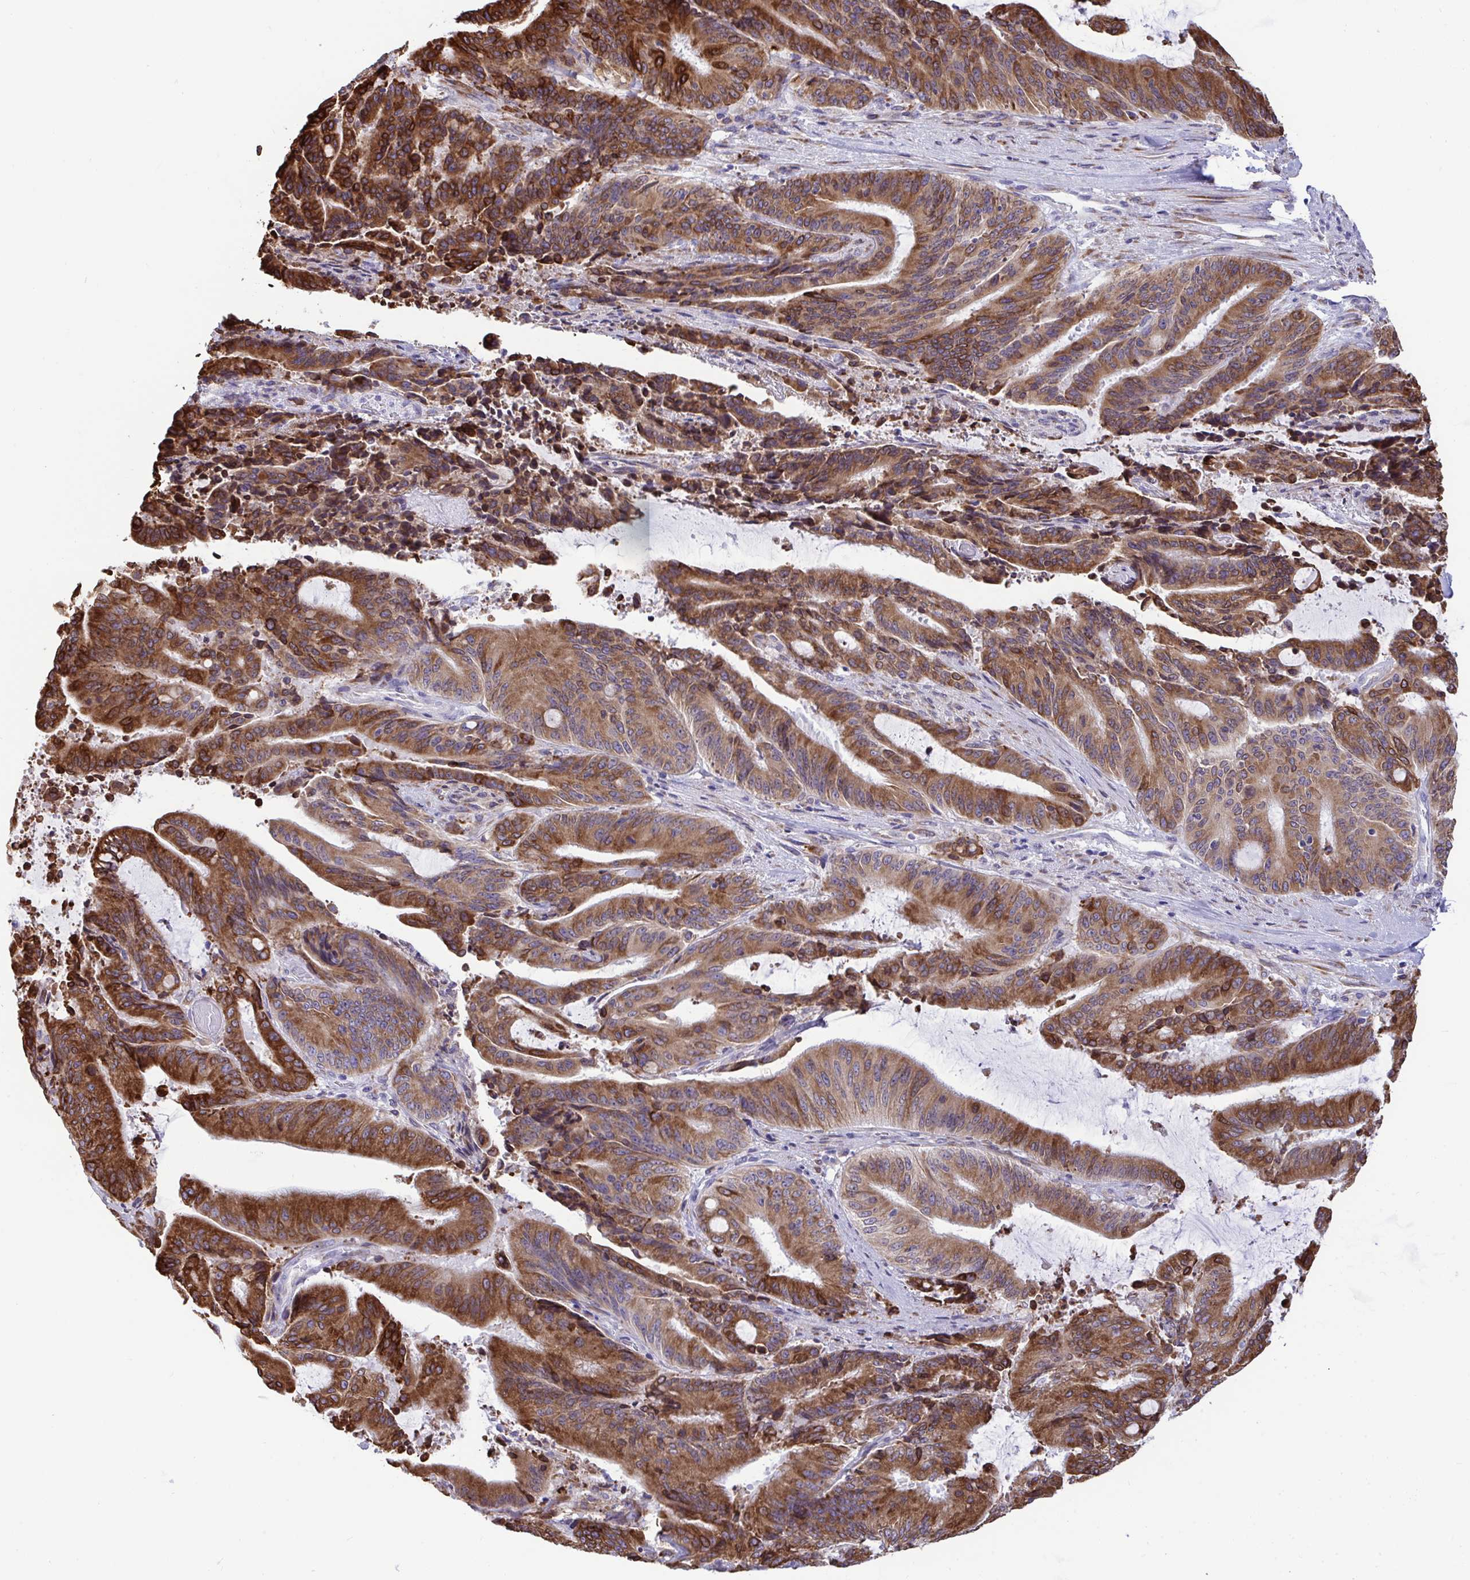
{"staining": {"intensity": "strong", "quantity": ">75%", "location": "cytoplasmic/membranous"}, "tissue": "liver cancer", "cell_type": "Tumor cells", "image_type": "cancer", "snomed": [{"axis": "morphology", "description": "Normal tissue, NOS"}, {"axis": "morphology", "description": "Cholangiocarcinoma"}, {"axis": "topography", "description": "Liver"}, {"axis": "topography", "description": "Peripheral nerve tissue"}], "caption": "Immunohistochemistry (IHC) (DAB (3,3'-diaminobenzidine)) staining of liver cancer (cholangiocarcinoma) displays strong cytoplasmic/membranous protein expression in about >75% of tumor cells. The staining was performed using DAB to visualize the protein expression in brown, while the nuclei were stained in blue with hematoxylin (Magnification: 20x).", "gene": "ASPH", "patient": {"sex": "female", "age": 73}}